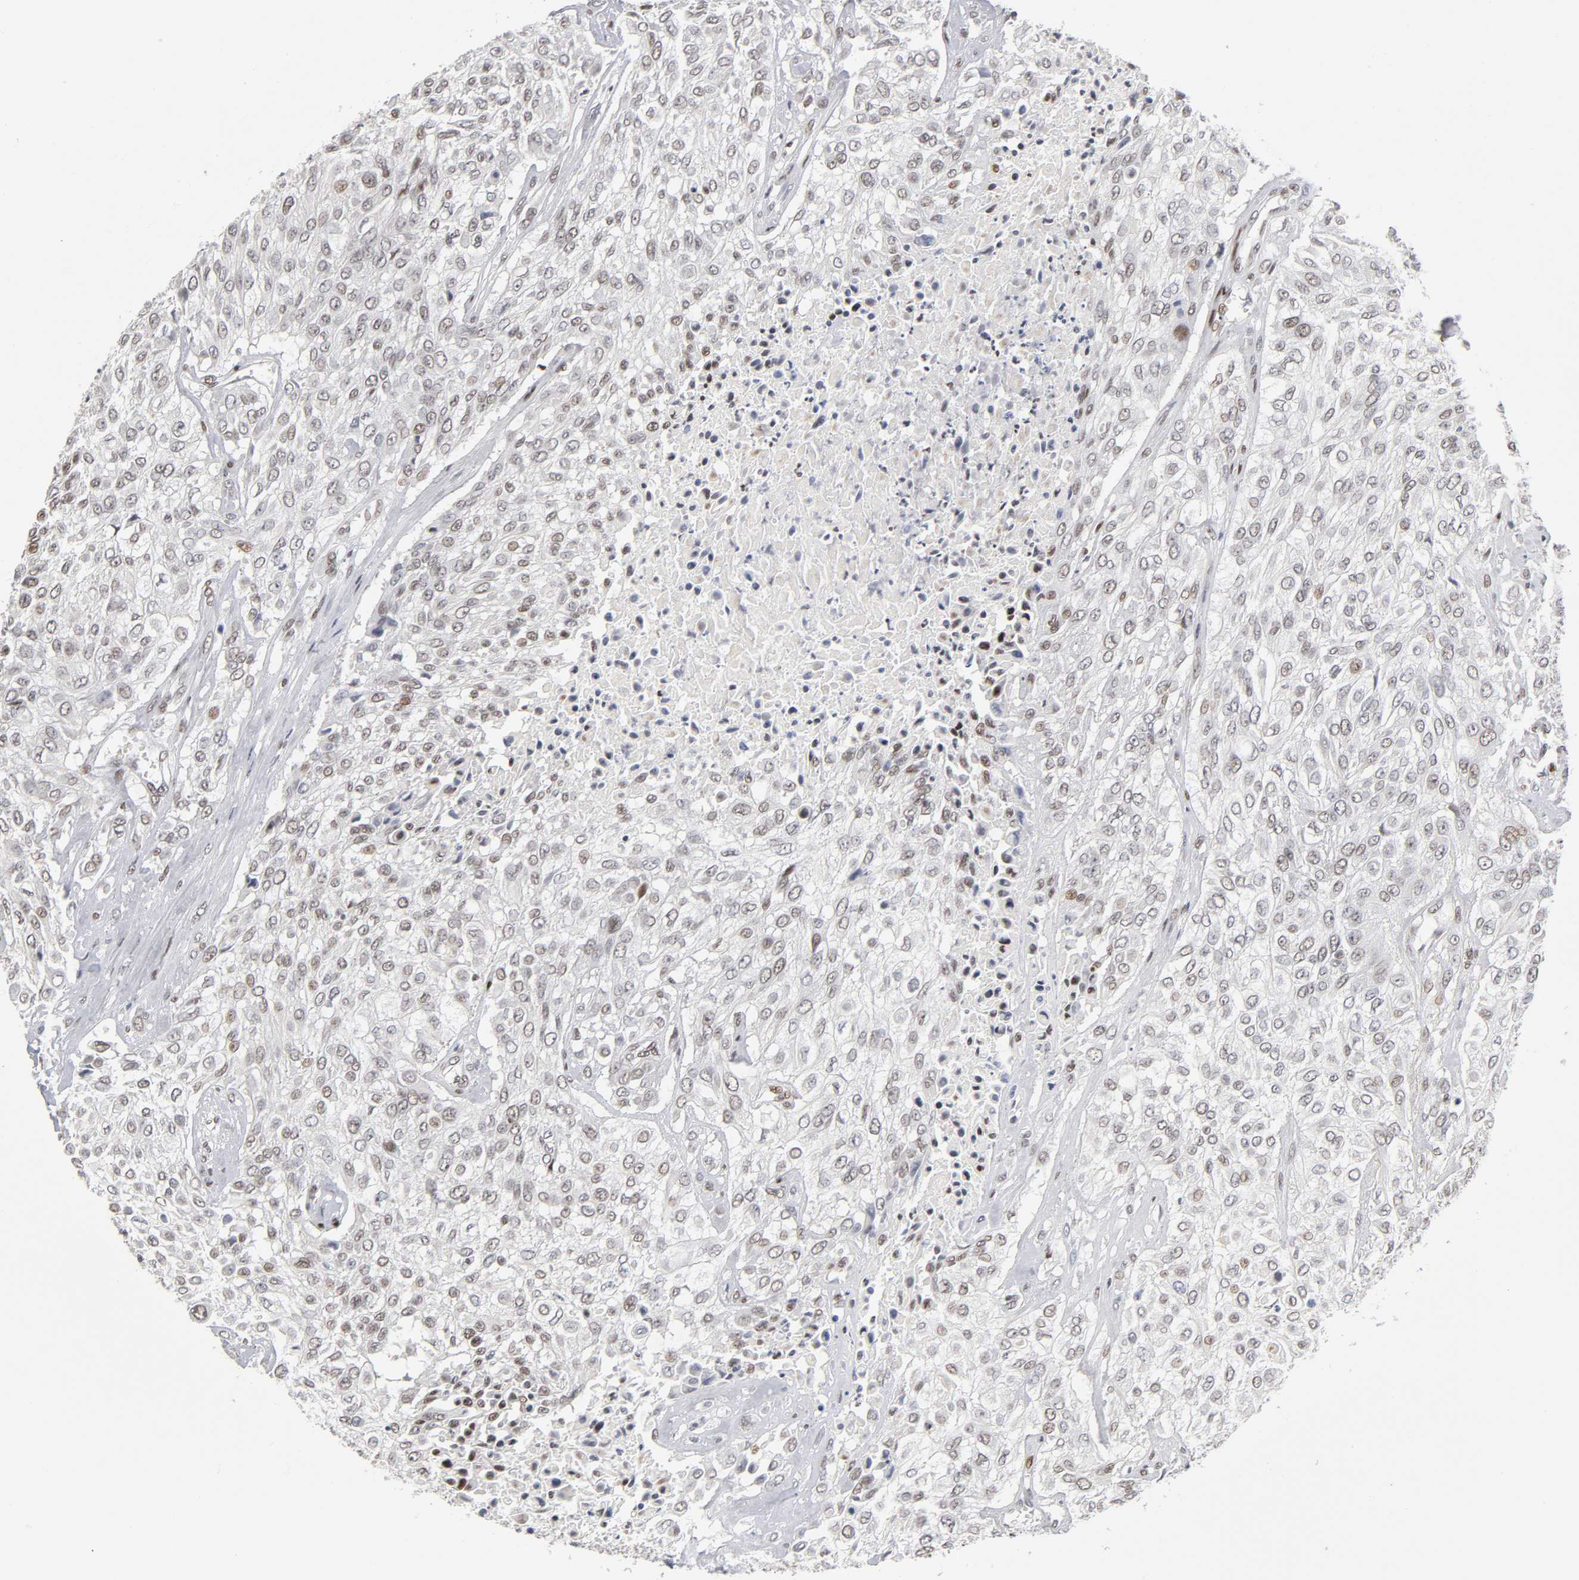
{"staining": {"intensity": "weak", "quantity": ">75%", "location": "nuclear"}, "tissue": "urothelial cancer", "cell_type": "Tumor cells", "image_type": "cancer", "snomed": [{"axis": "morphology", "description": "Urothelial carcinoma, High grade"}, {"axis": "topography", "description": "Urinary bladder"}], "caption": "A high-resolution histopathology image shows IHC staining of urothelial cancer, which exhibits weak nuclear staining in approximately >75% of tumor cells. (IHC, brightfield microscopy, high magnification).", "gene": "SP3", "patient": {"sex": "male", "age": 57}}